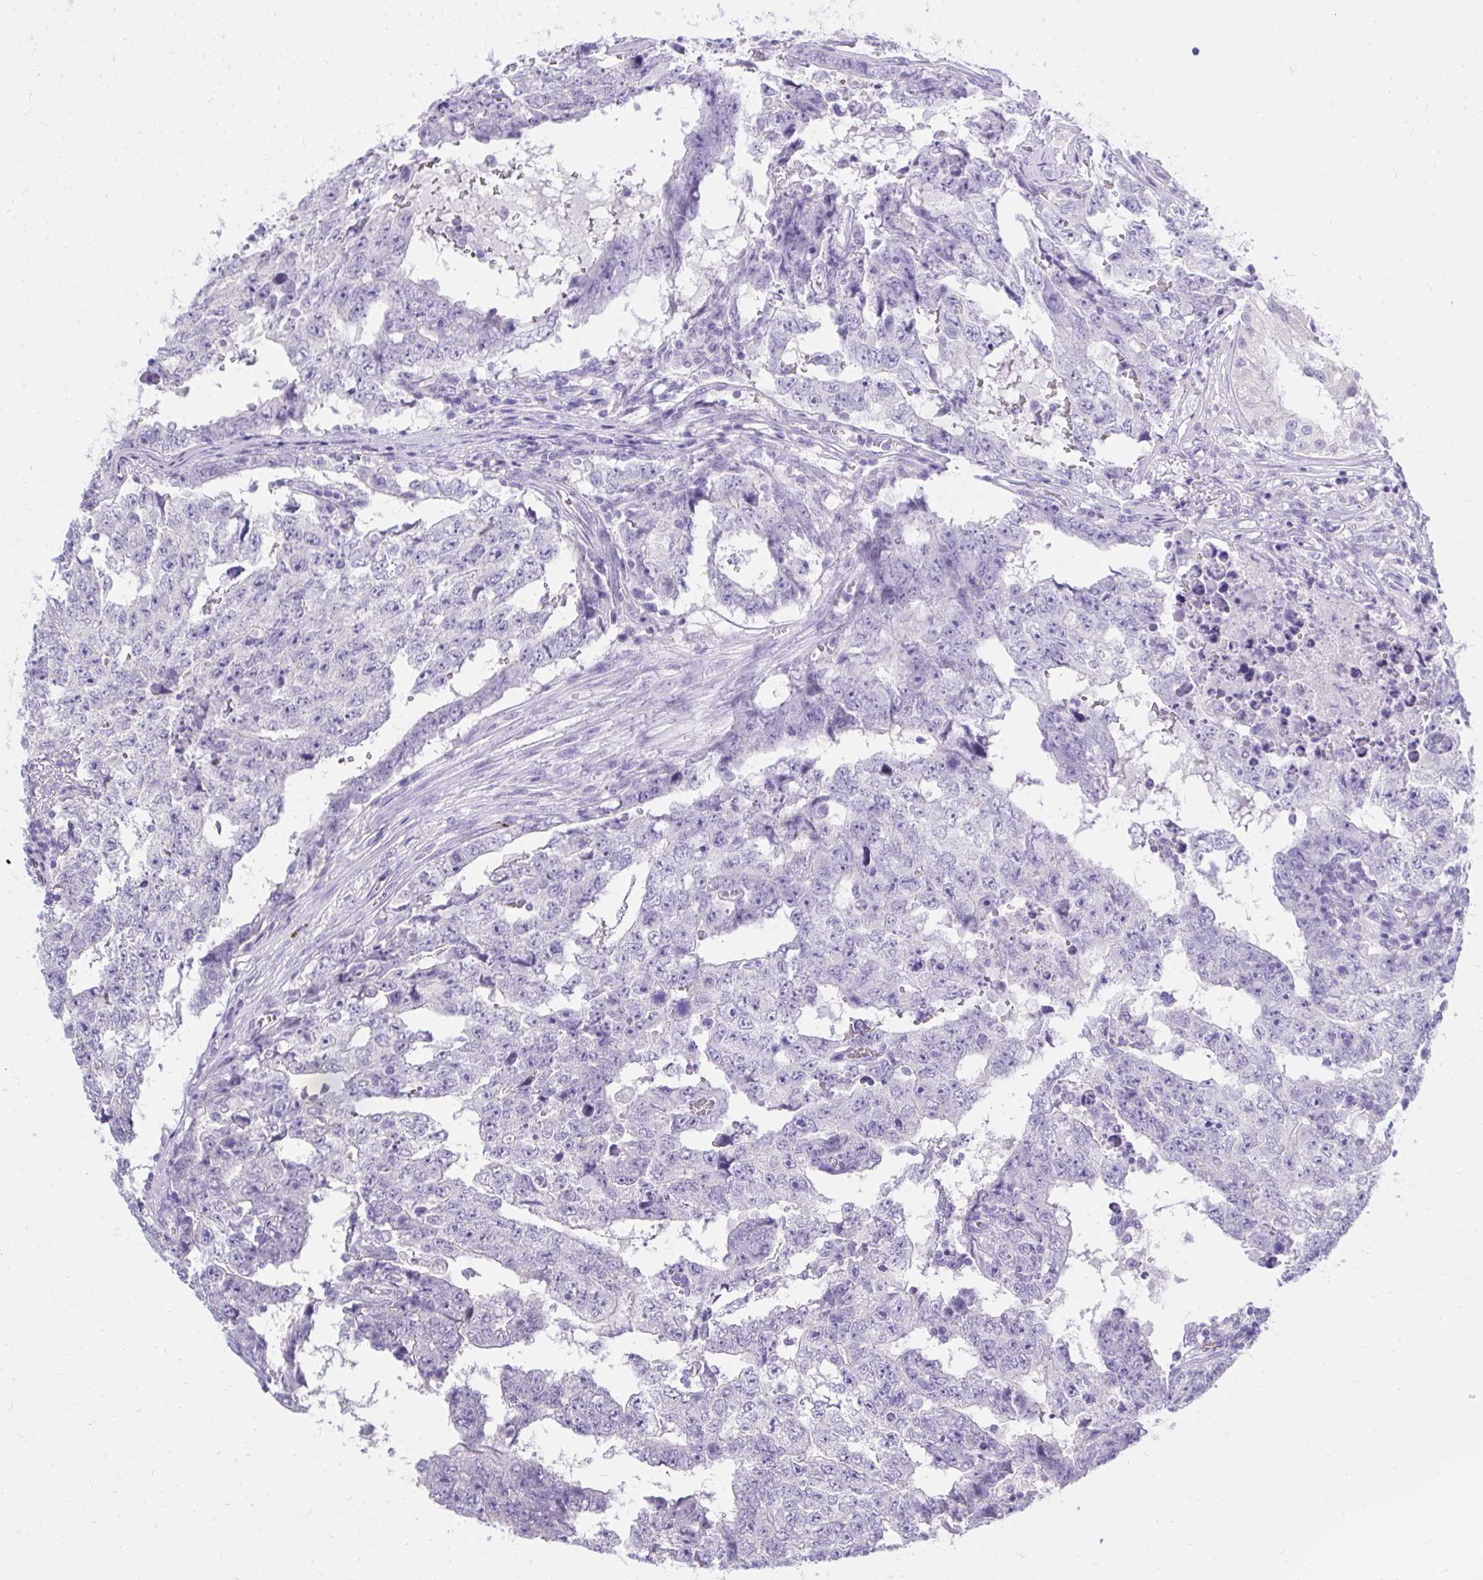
{"staining": {"intensity": "negative", "quantity": "none", "location": "none"}, "tissue": "testis cancer", "cell_type": "Tumor cells", "image_type": "cancer", "snomed": [{"axis": "morphology", "description": "Carcinoma, Embryonal, NOS"}, {"axis": "topography", "description": "Testis"}], "caption": "Image shows no protein staining in tumor cells of testis embryonal carcinoma tissue.", "gene": "PSD", "patient": {"sex": "male", "age": 25}}